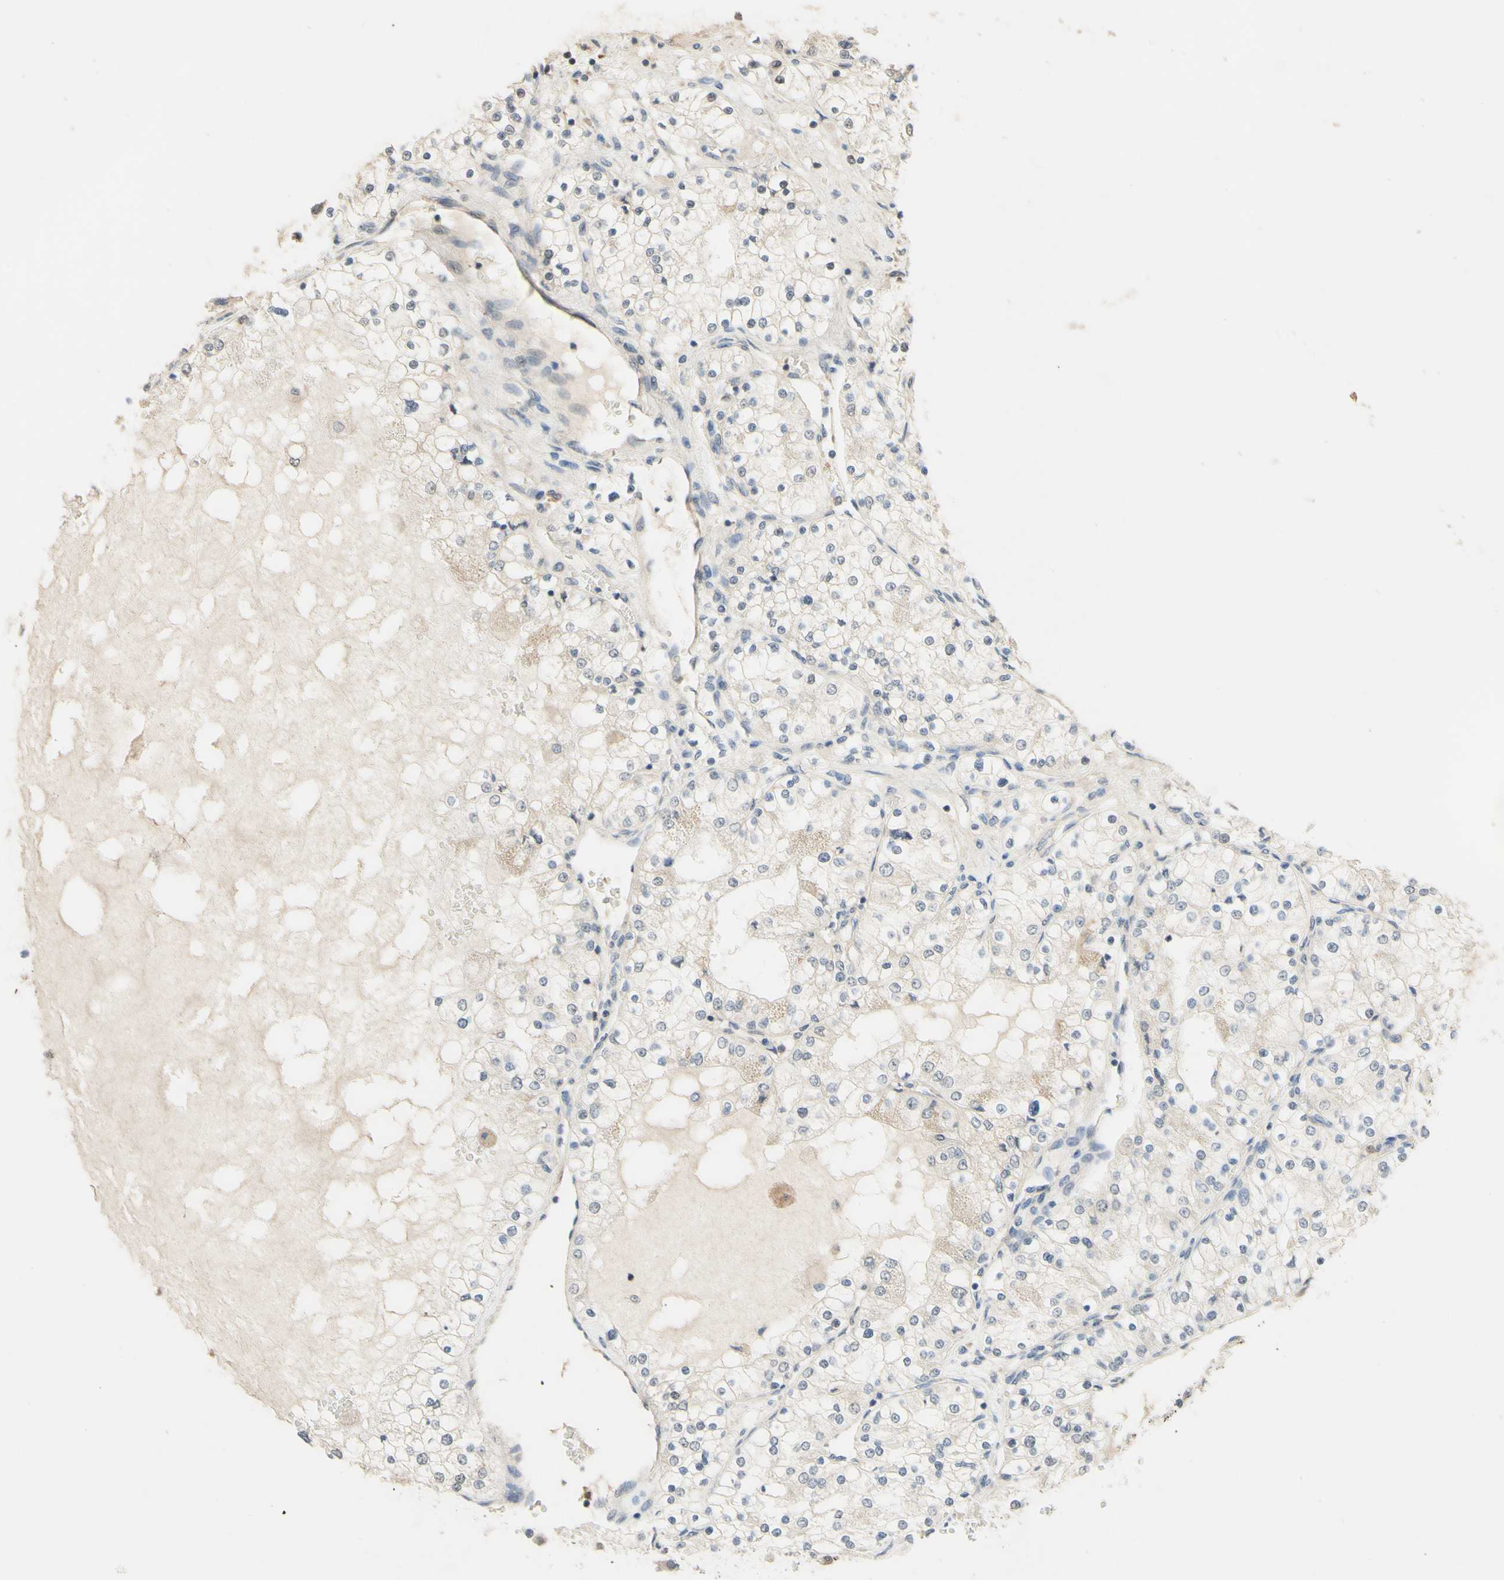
{"staining": {"intensity": "weak", "quantity": "<25%", "location": "cytoplasmic/membranous"}, "tissue": "renal cancer", "cell_type": "Tumor cells", "image_type": "cancer", "snomed": [{"axis": "morphology", "description": "Adenocarcinoma, NOS"}, {"axis": "topography", "description": "Kidney"}], "caption": "Tumor cells show no significant staining in renal cancer (adenocarcinoma). The staining is performed using DAB brown chromogen with nuclei counter-stained in using hematoxylin.", "gene": "SMIM19", "patient": {"sex": "male", "age": 68}}